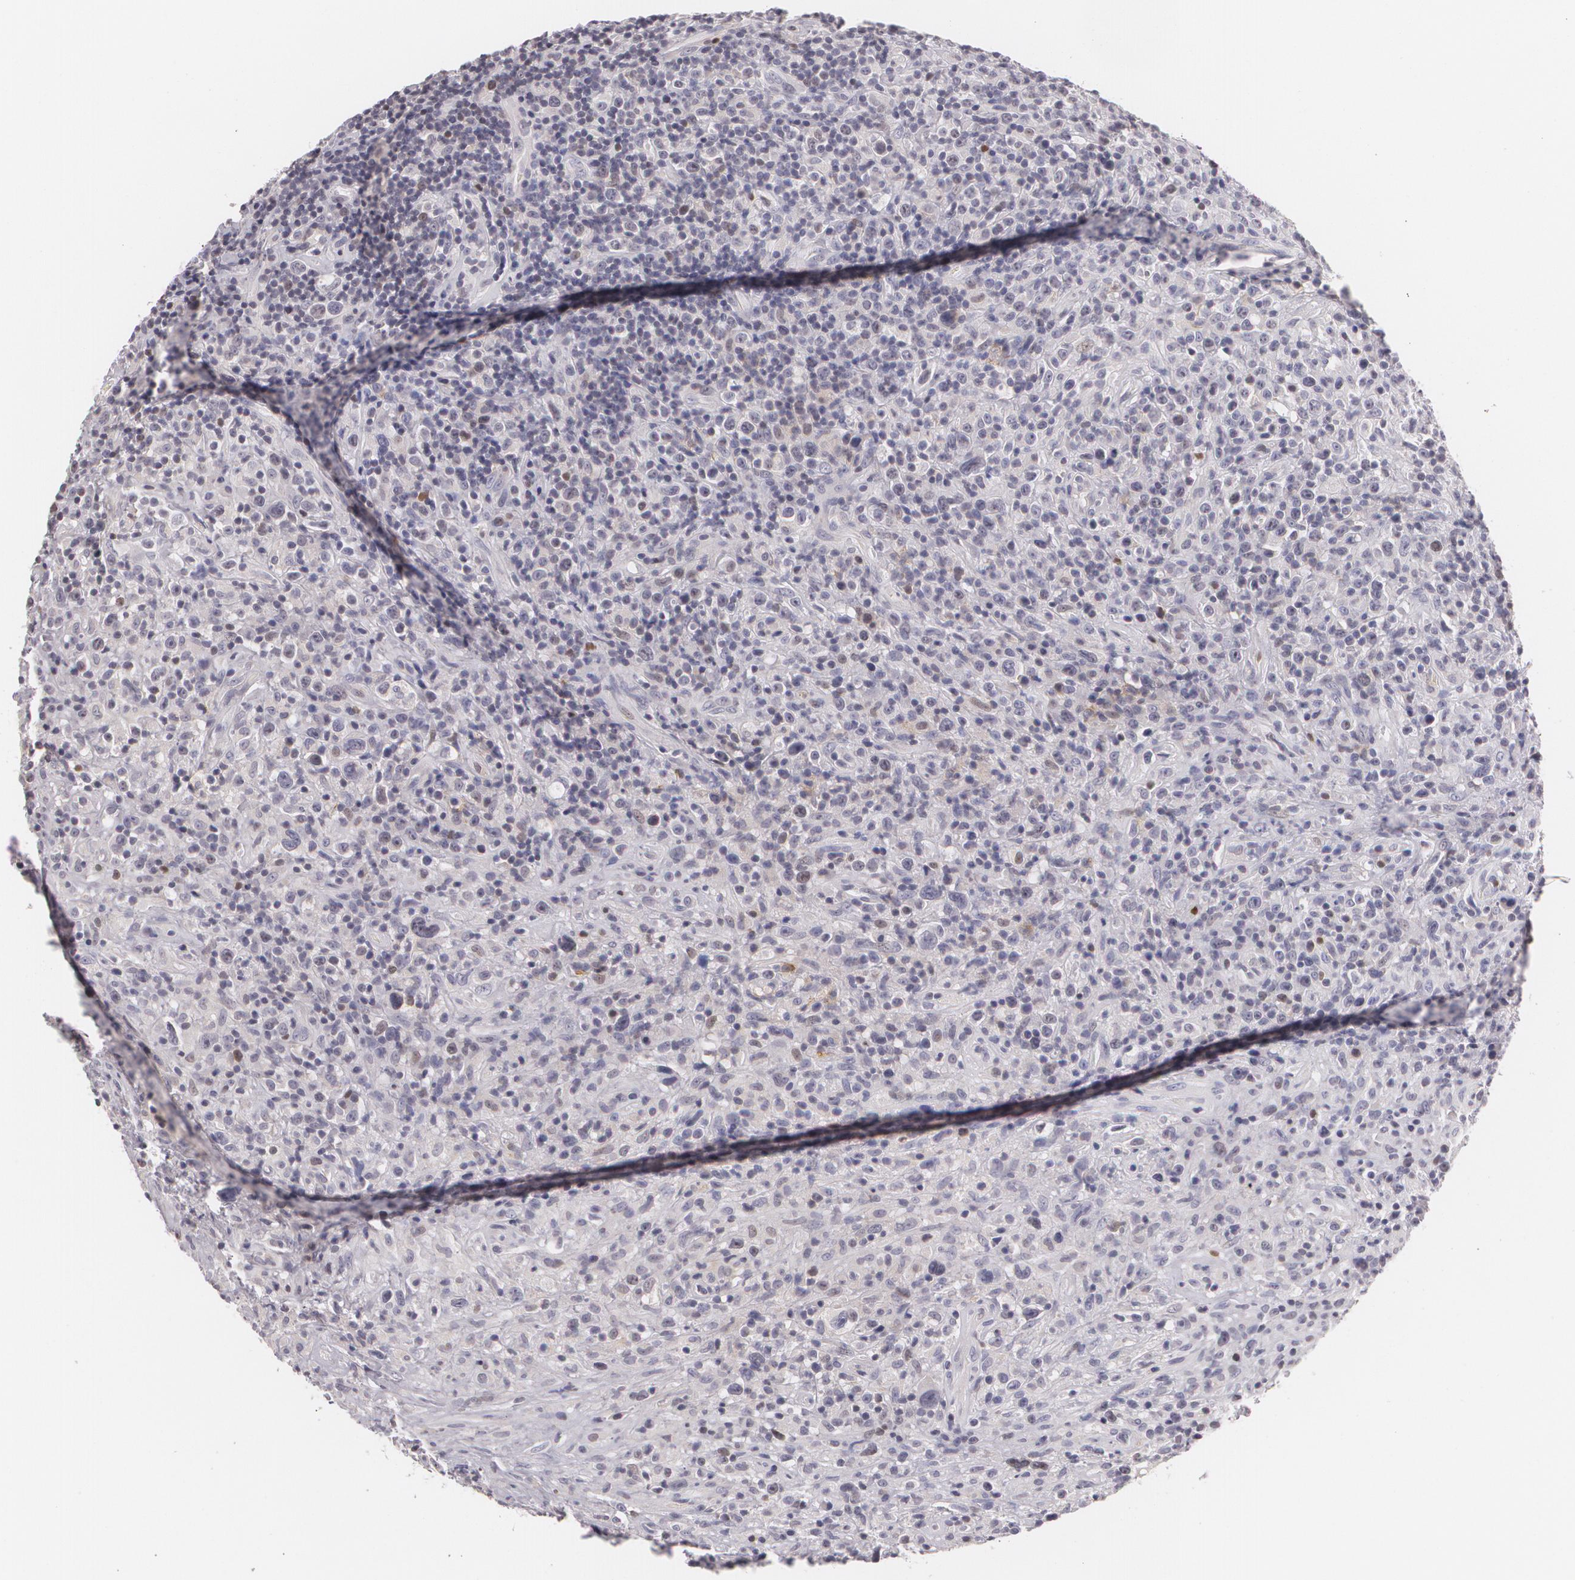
{"staining": {"intensity": "negative", "quantity": "none", "location": "none"}, "tissue": "lymphoma", "cell_type": "Tumor cells", "image_type": "cancer", "snomed": [{"axis": "morphology", "description": "Hodgkin's disease, NOS"}, {"axis": "topography", "description": "Lymph node"}], "caption": "Human Hodgkin's disease stained for a protein using immunohistochemistry (IHC) exhibits no positivity in tumor cells.", "gene": "ZBTB16", "patient": {"sex": "male", "age": 46}}